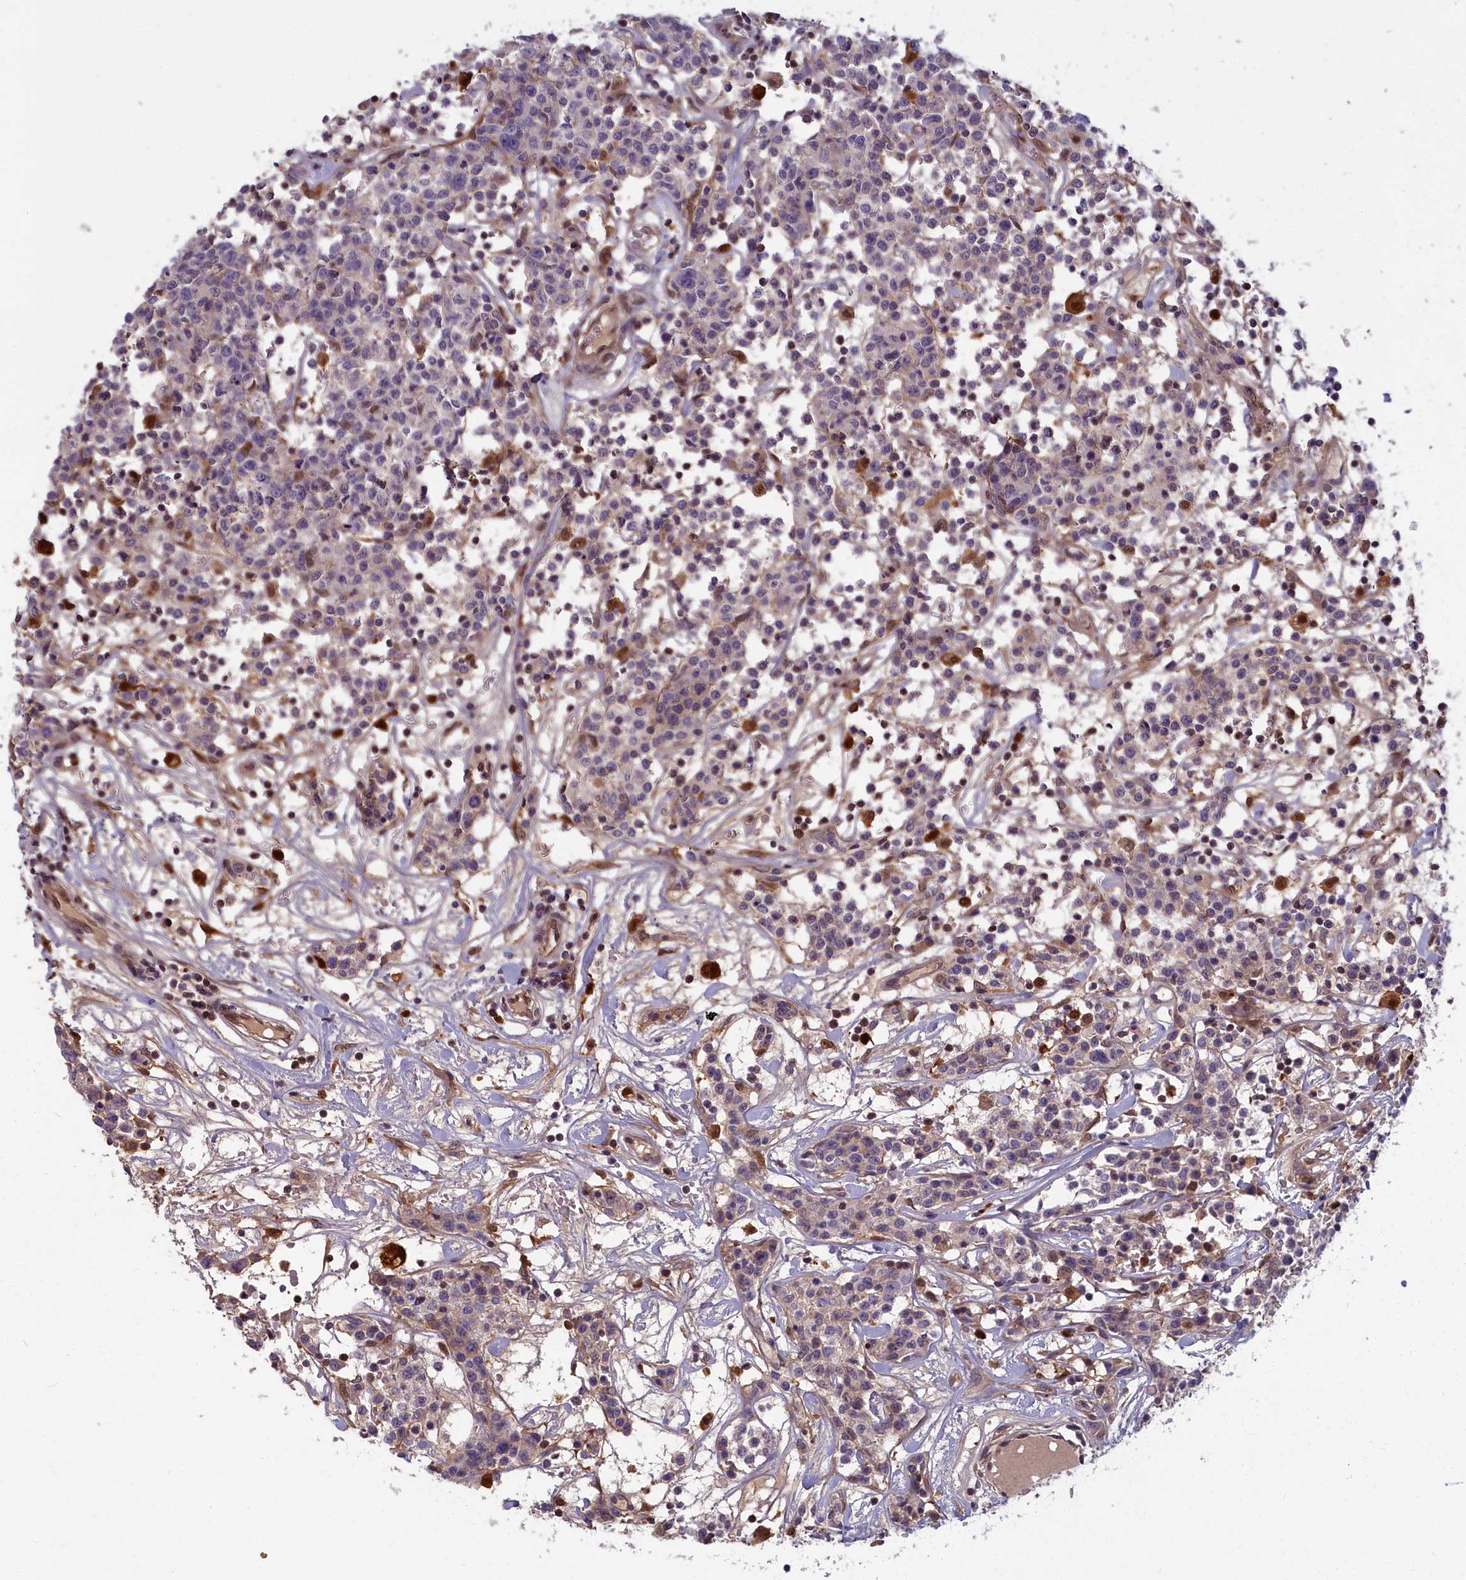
{"staining": {"intensity": "negative", "quantity": "none", "location": "none"}, "tissue": "lymphoma", "cell_type": "Tumor cells", "image_type": "cancer", "snomed": [{"axis": "morphology", "description": "Malignant lymphoma, non-Hodgkin's type, Low grade"}, {"axis": "topography", "description": "Small intestine"}], "caption": "Tumor cells are negative for protein expression in human lymphoma. (Brightfield microscopy of DAB (3,3'-diaminobenzidine) IHC at high magnification).", "gene": "BLVRB", "patient": {"sex": "female", "age": 59}}